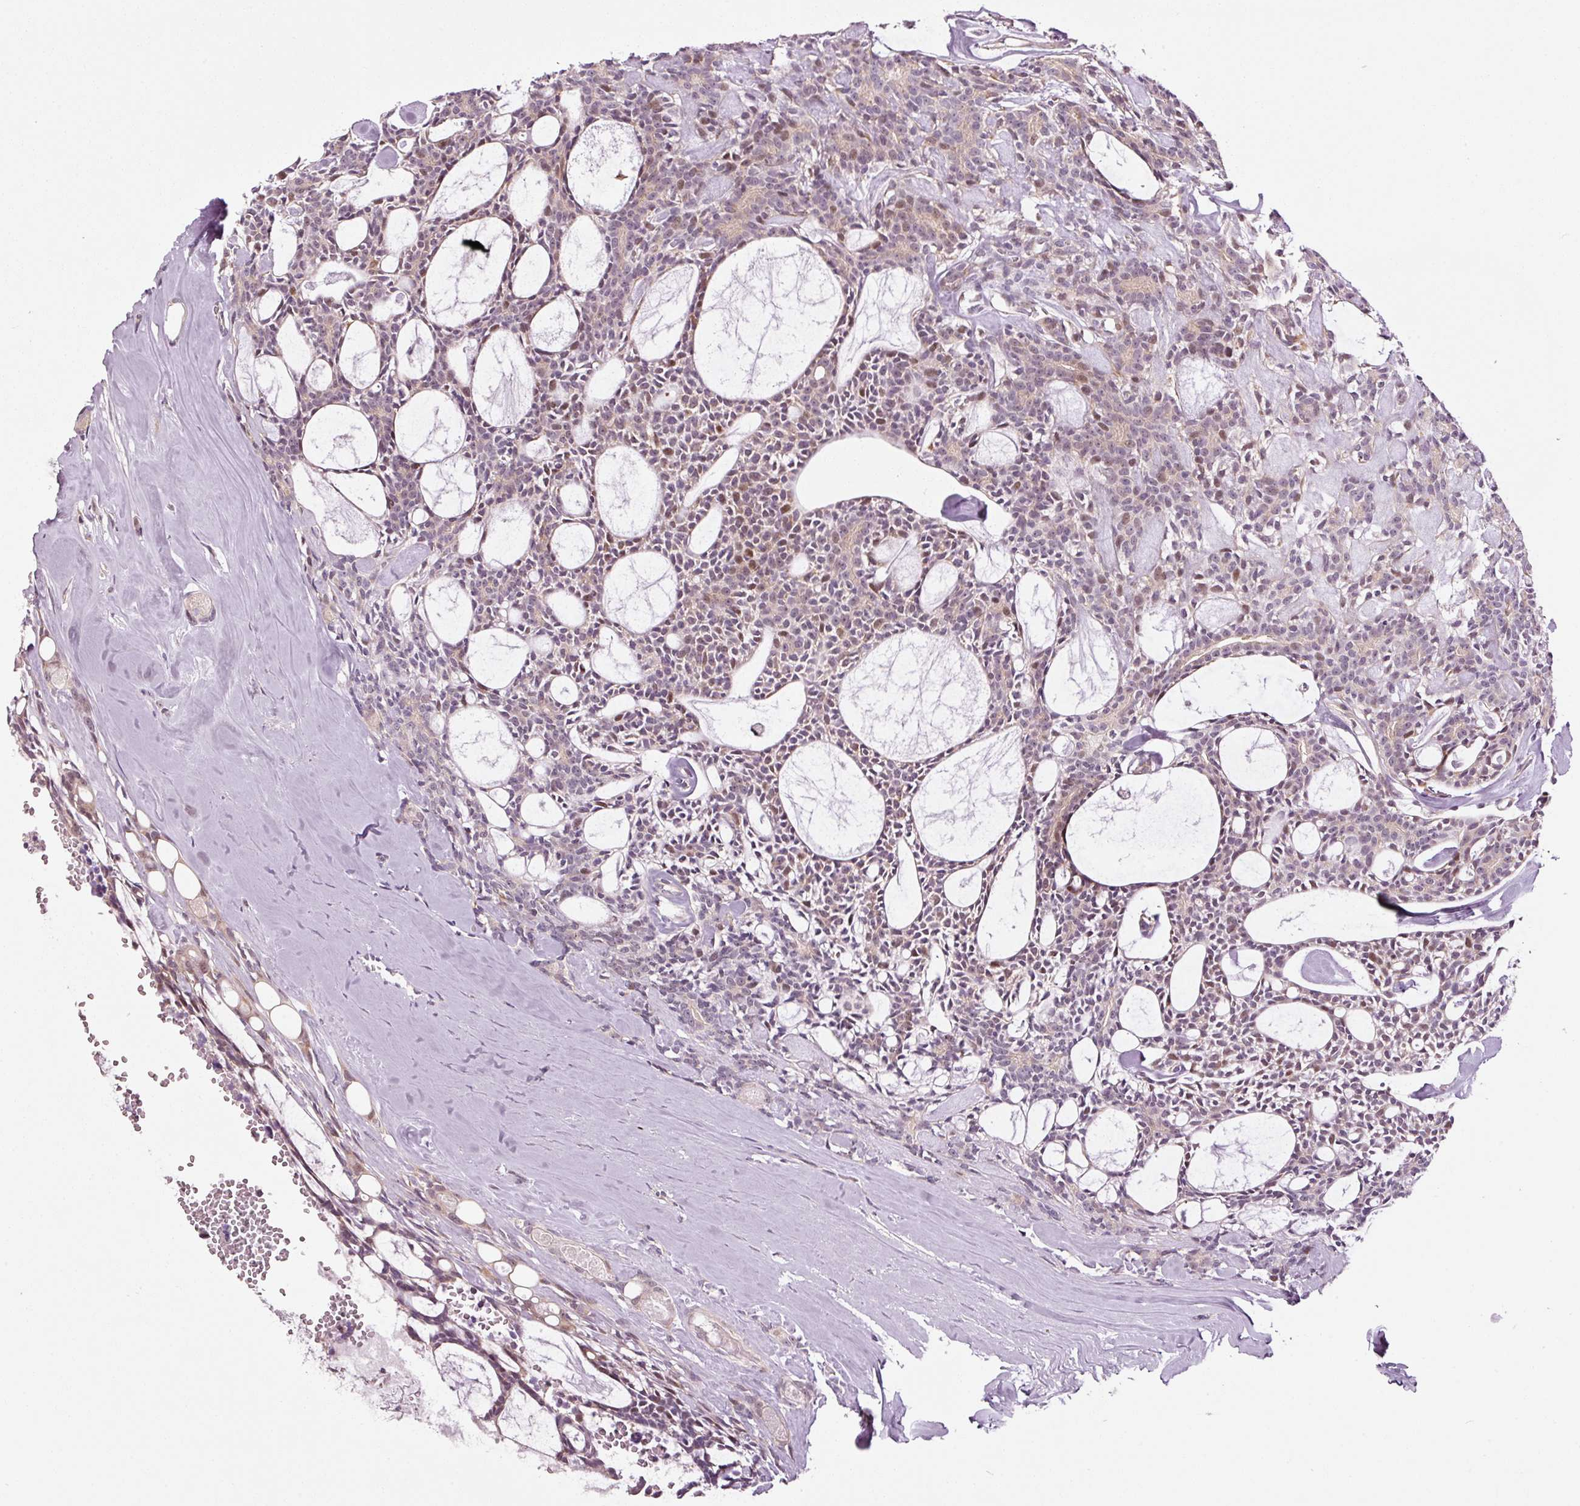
{"staining": {"intensity": "weak", "quantity": "25%-75%", "location": "cytoplasmic/membranous,nuclear"}, "tissue": "head and neck cancer", "cell_type": "Tumor cells", "image_type": "cancer", "snomed": [{"axis": "morphology", "description": "Adenocarcinoma, NOS"}, {"axis": "topography", "description": "Salivary gland"}, {"axis": "topography", "description": "Head-Neck"}], "caption": "Human head and neck cancer (adenocarcinoma) stained with a brown dye reveals weak cytoplasmic/membranous and nuclear positive positivity in approximately 25%-75% of tumor cells.", "gene": "ANKRD20A1", "patient": {"sex": "male", "age": 55}}